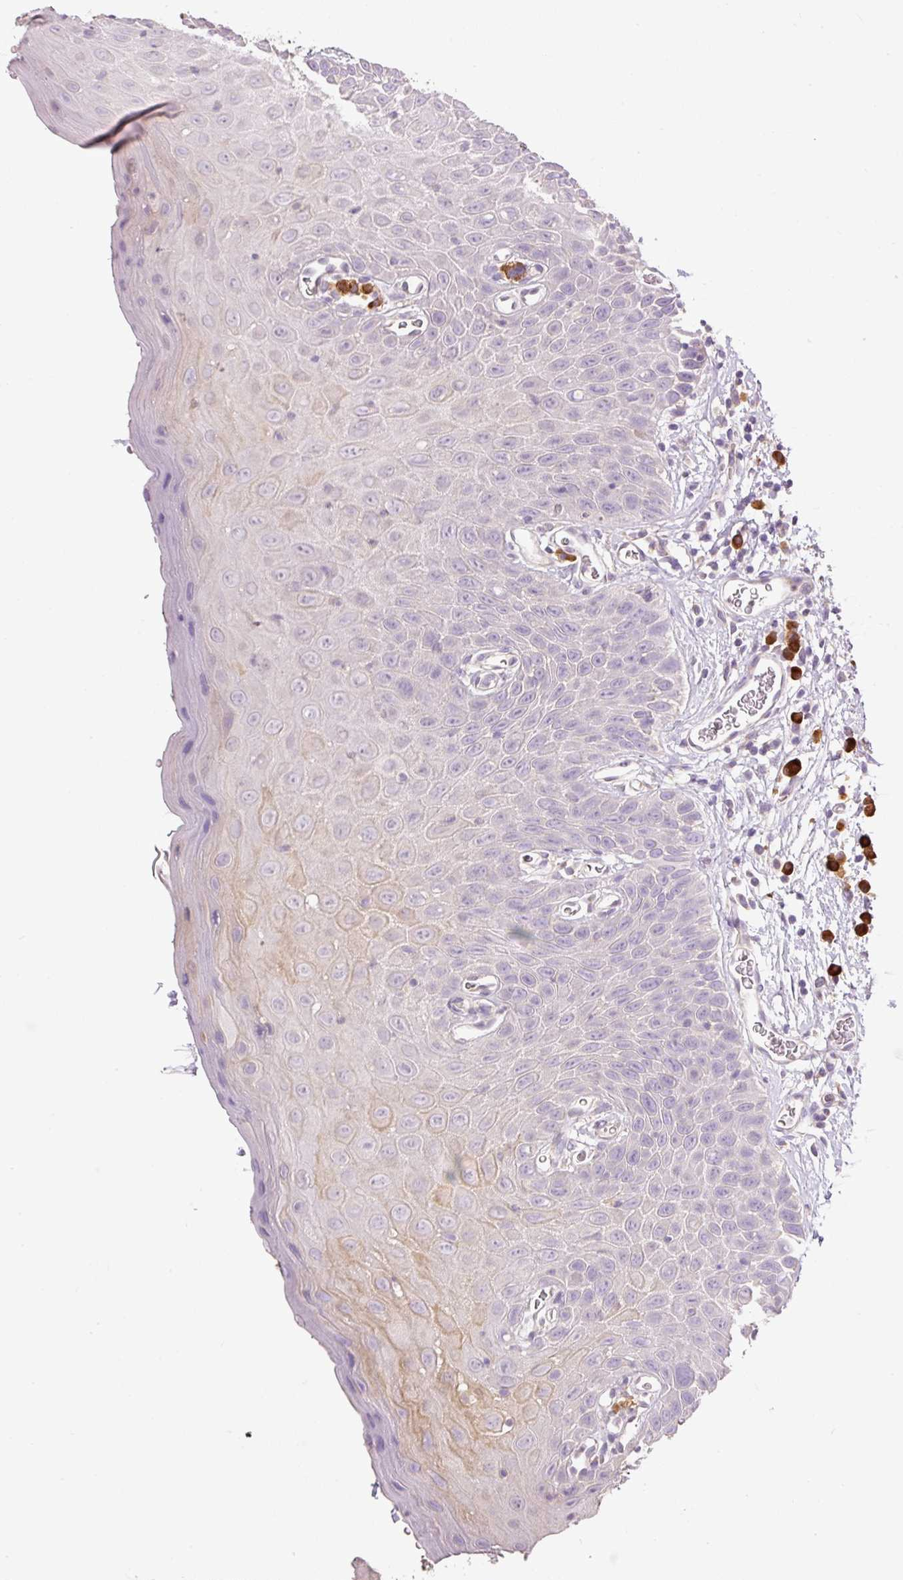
{"staining": {"intensity": "weak", "quantity": "25%-75%", "location": "cytoplasmic/membranous"}, "tissue": "oral mucosa", "cell_type": "Squamous epithelial cells", "image_type": "normal", "snomed": [{"axis": "morphology", "description": "Normal tissue, NOS"}, {"axis": "morphology", "description": "Squamous cell carcinoma, NOS"}, {"axis": "topography", "description": "Oral tissue"}, {"axis": "topography", "description": "Tounge, NOS"}, {"axis": "topography", "description": "Head-Neck"}], "caption": "IHC of benign oral mucosa displays low levels of weak cytoplasmic/membranous expression in approximately 25%-75% of squamous epithelial cells. The staining was performed using DAB (3,3'-diaminobenzidine), with brown indicating positive protein expression. Nuclei are stained blue with hematoxylin.", "gene": "PNPLA5", "patient": {"sex": "male", "age": 76}}